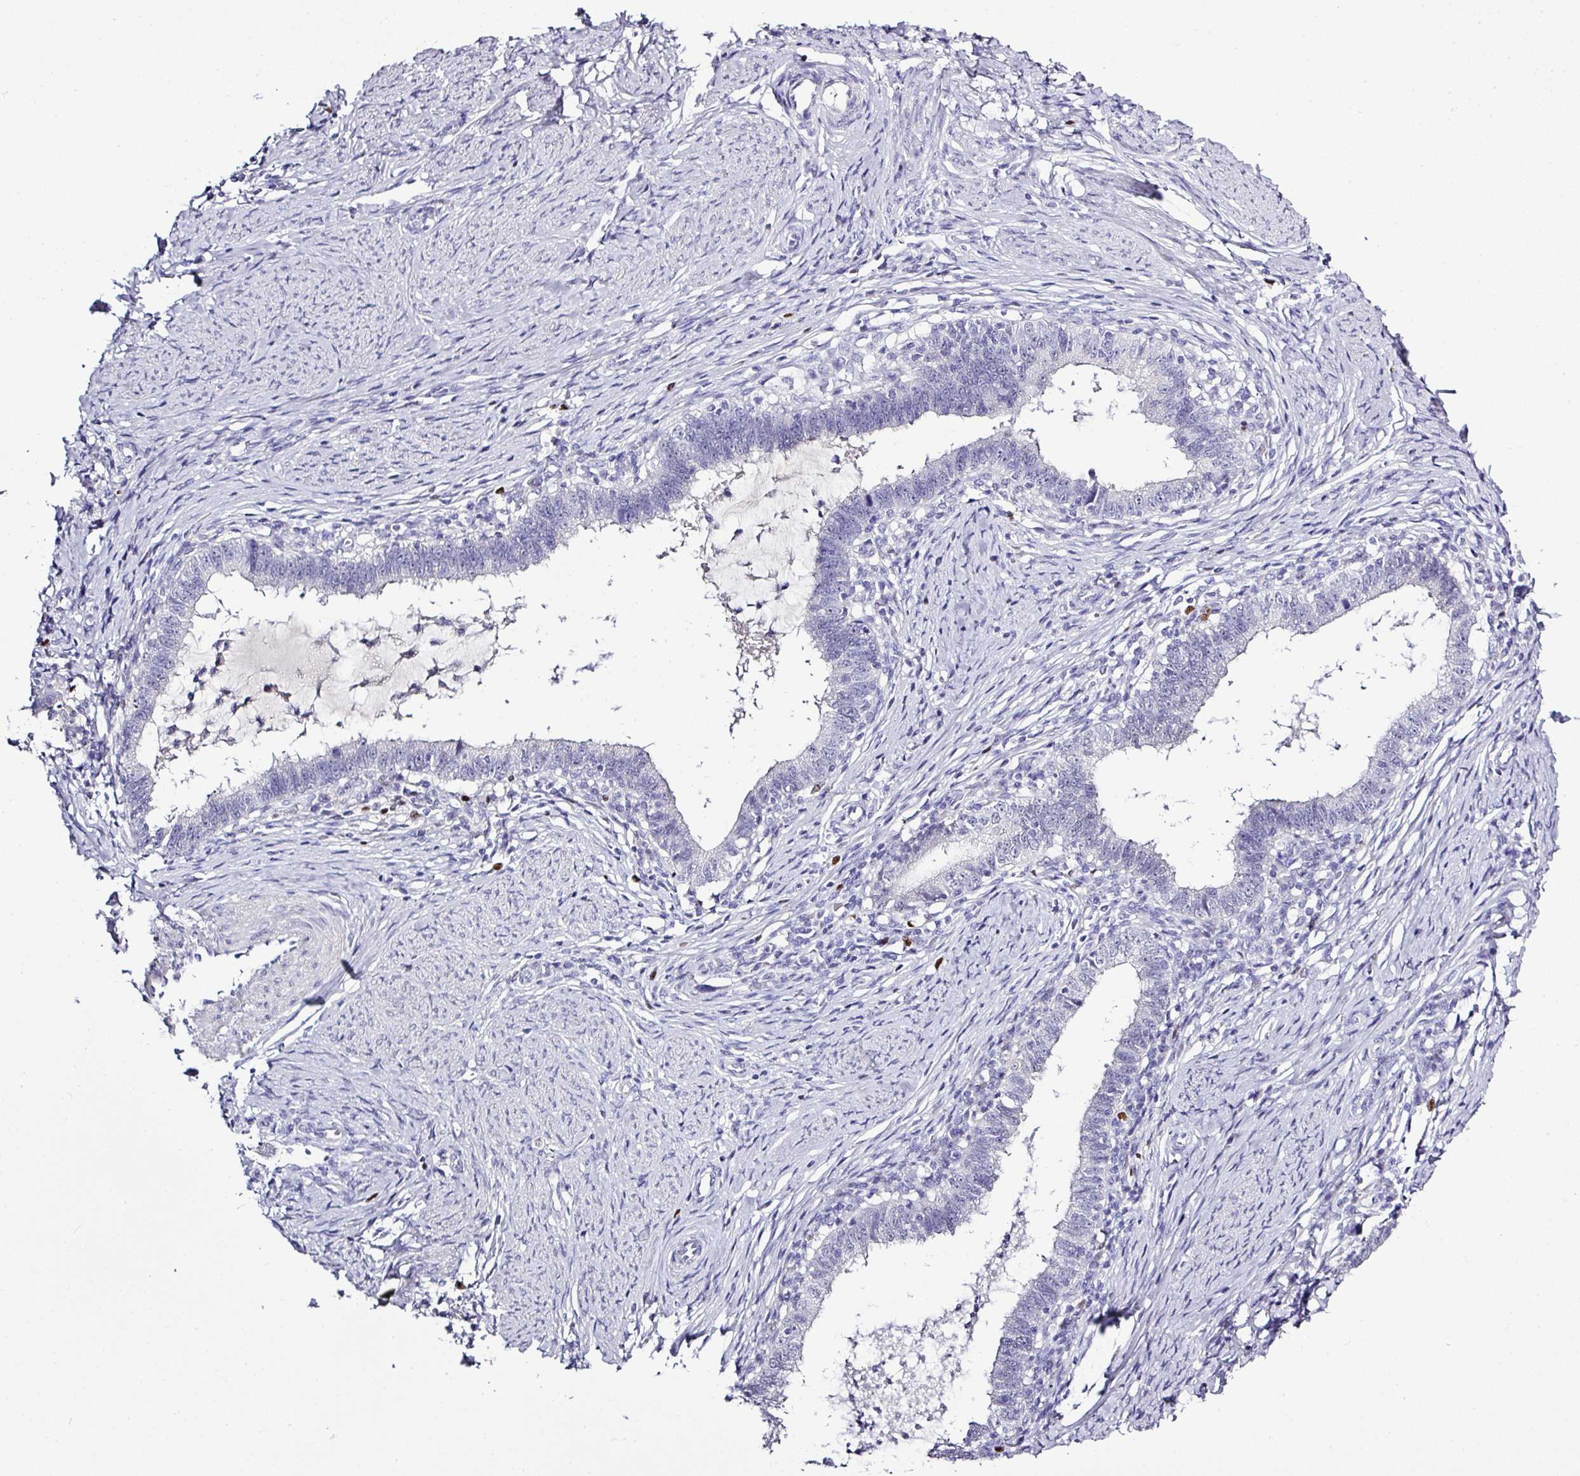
{"staining": {"intensity": "negative", "quantity": "none", "location": "none"}, "tissue": "cervical cancer", "cell_type": "Tumor cells", "image_type": "cancer", "snomed": [{"axis": "morphology", "description": "Adenocarcinoma, NOS"}, {"axis": "topography", "description": "Cervix"}], "caption": "The immunohistochemistry image has no significant expression in tumor cells of adenocarcinoma (cervical) tissue.", "gene": "BCL11A", "patient": {"sex": "female", "age": 36}}